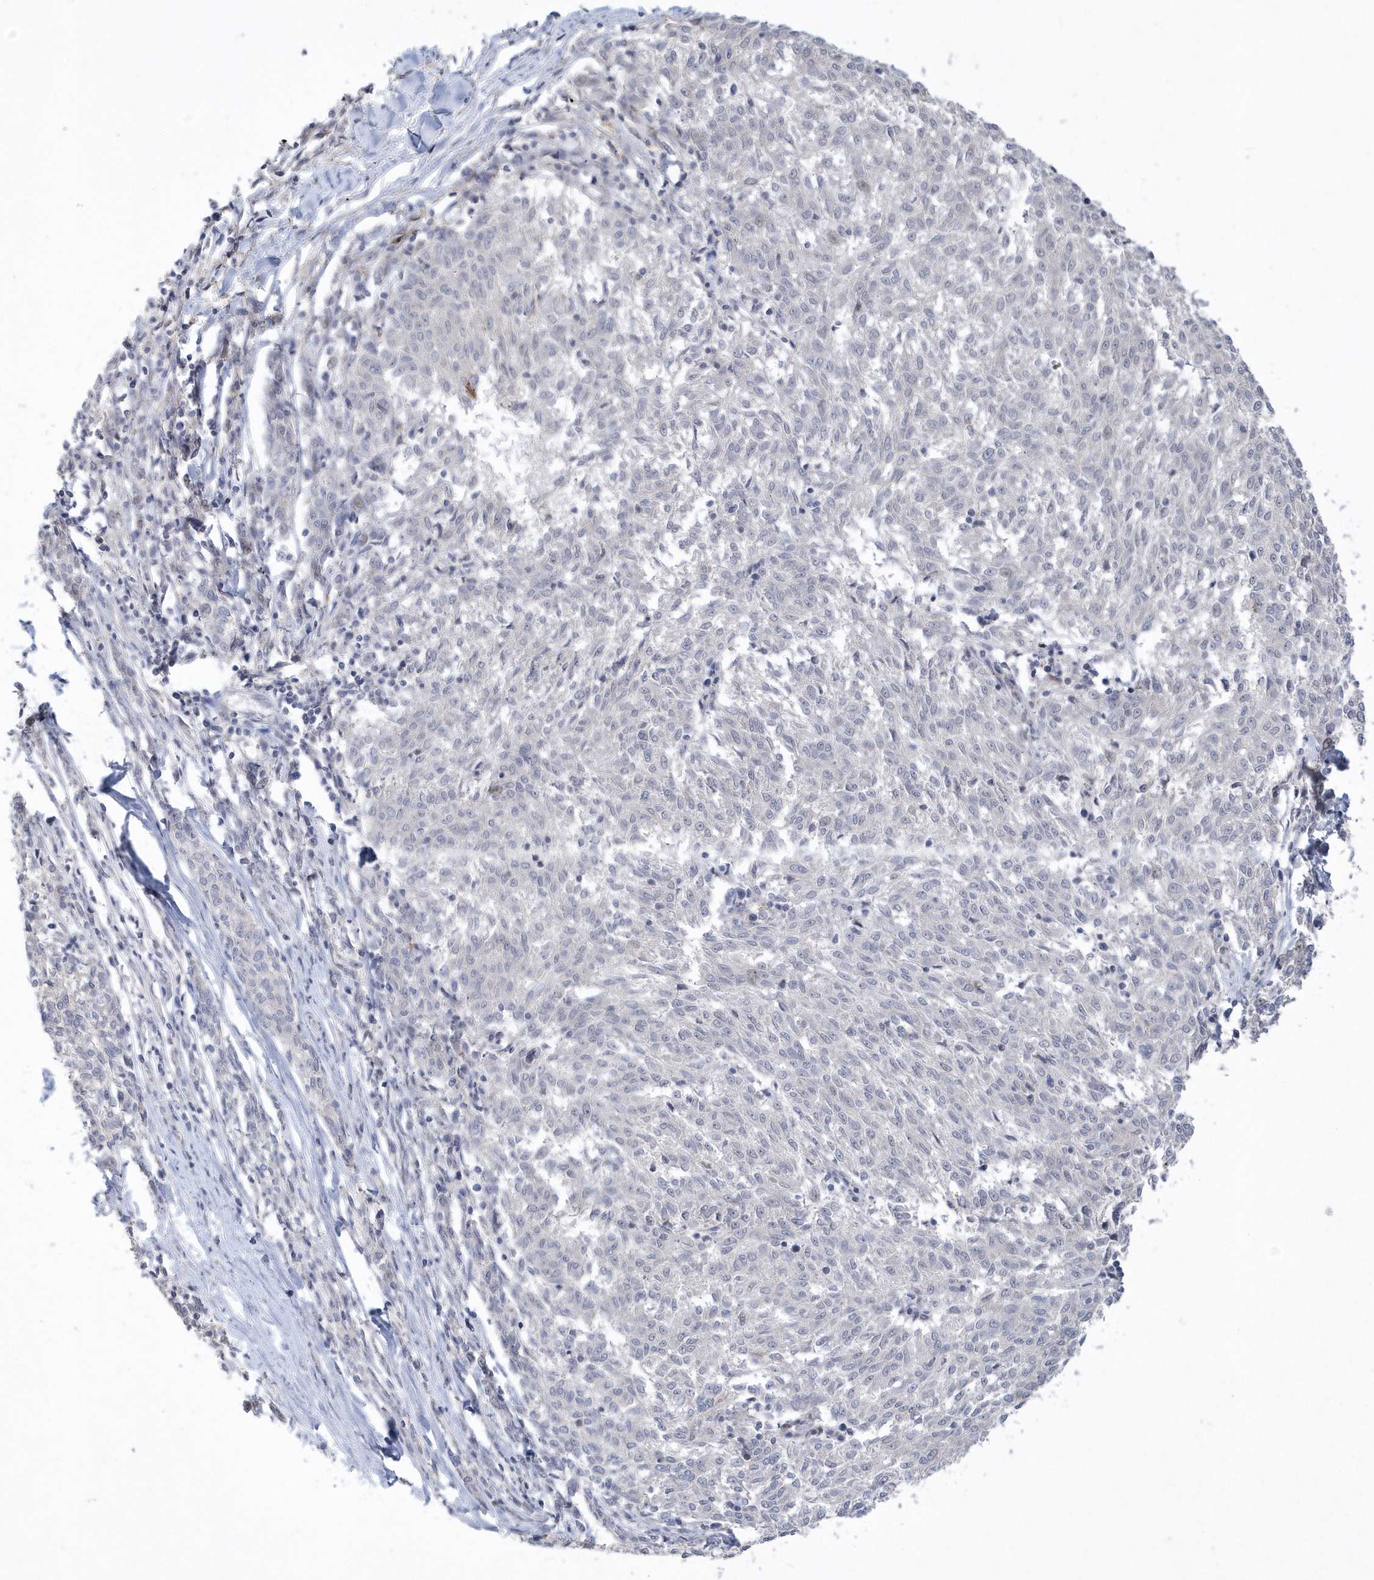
{"staining": {"intensity": "negative", "quantity": "none", "location": "none"}, "tissue": "melanoma", "cell_type": "Tumor cells", "image_type": "cancer", "snomed": [{"axis": "morphology", "description": "Malignant melanoma, NOS"}, {"axis": "topography", "description": "Skin"}], "caption": "A high-resolution micrograph shows IHC staining of melanoma, which demonstrates no significant staining in tumor cells. (Brightfield microscopy of DAB IHC at high magnification).", "gene": "TSPEAR", "patient": {"sex": "female", "age": 72}}